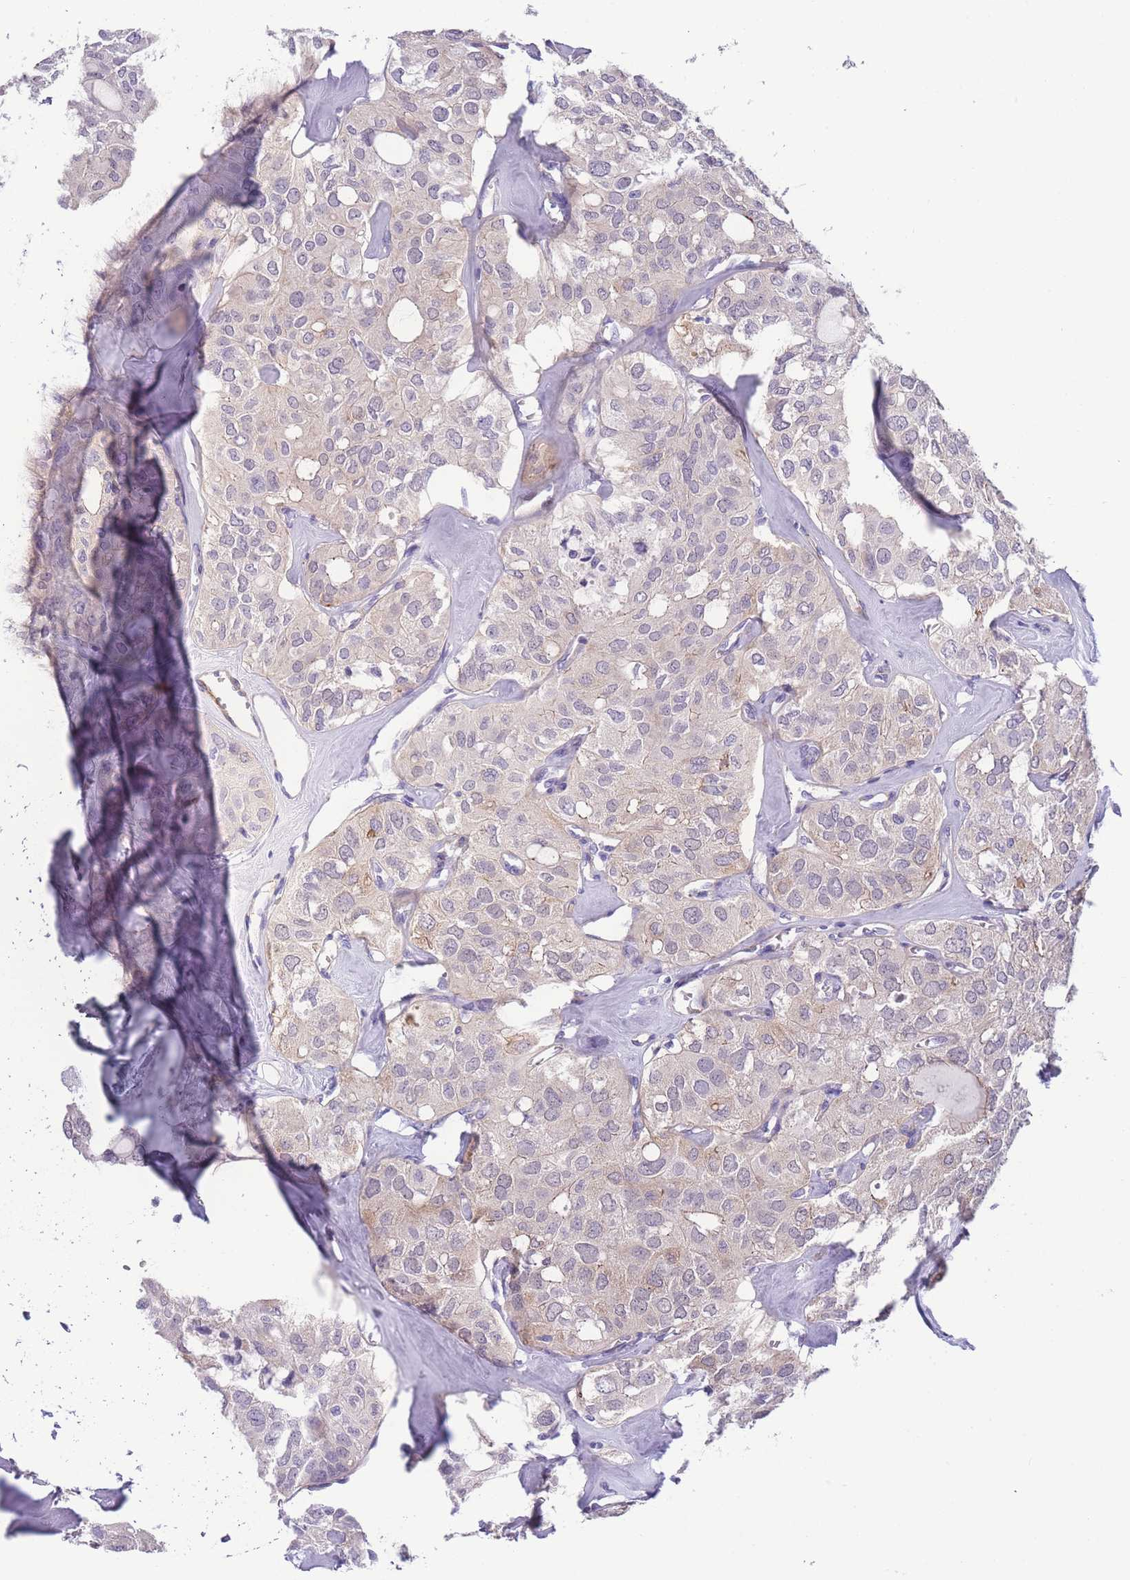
{"staining": {"intensity": "weak", "quantity": "<25%", "location": "cytoplasmic/membranous"}, "tissue": "thyroid cancer", "cell_type": "Tumor cells", "image_type": "cancer", "snomed": [{"axis": "morphology", "description": "Follicular adenoma carcinoma, NOS"}, {"axis": "topography", "description": "Thyroid gland"}], "caption": "Thyroid cancer was stained to show a protein in brown. There is no significant staining in tumor cells. The staining was performed using DAB to visualize the protein expression in brown, while the nuclei were stained in blue with hematoxylin (Magnification: 20x).", "gene": "FAM124A", "patient": {"sex": "male", "age": 75}}